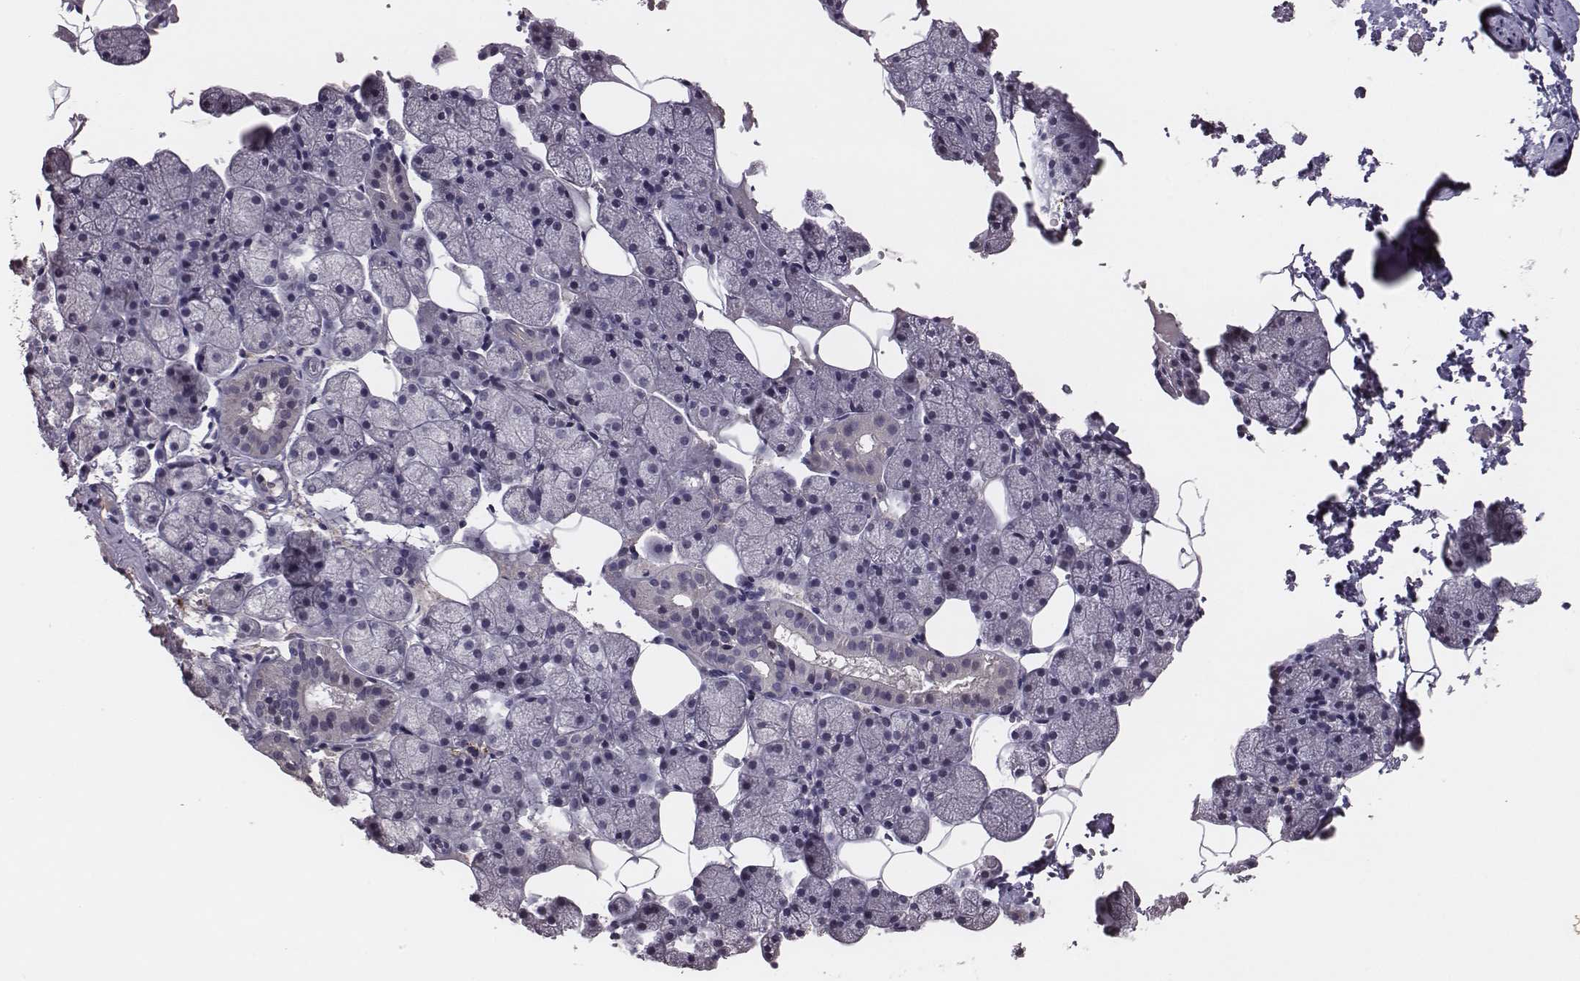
{"staining": {"intensity": "negative", "quantity": "none", "location": "none"}, "tissue": "salivary gland", "cell_type": "Glandular cells", "image_type": "normal", "snomed": [{"axis": "morphology", "description": "Normal tissue, NOS"}, {"axis": "topography", "description": "Salivary gland"}], "caption": "Immunohistochemical staining of normal salivary gland displays no significant expression in glandular cells.", "gene": "SLC22A6", "patient": {"sex": "male", "age": 38}}